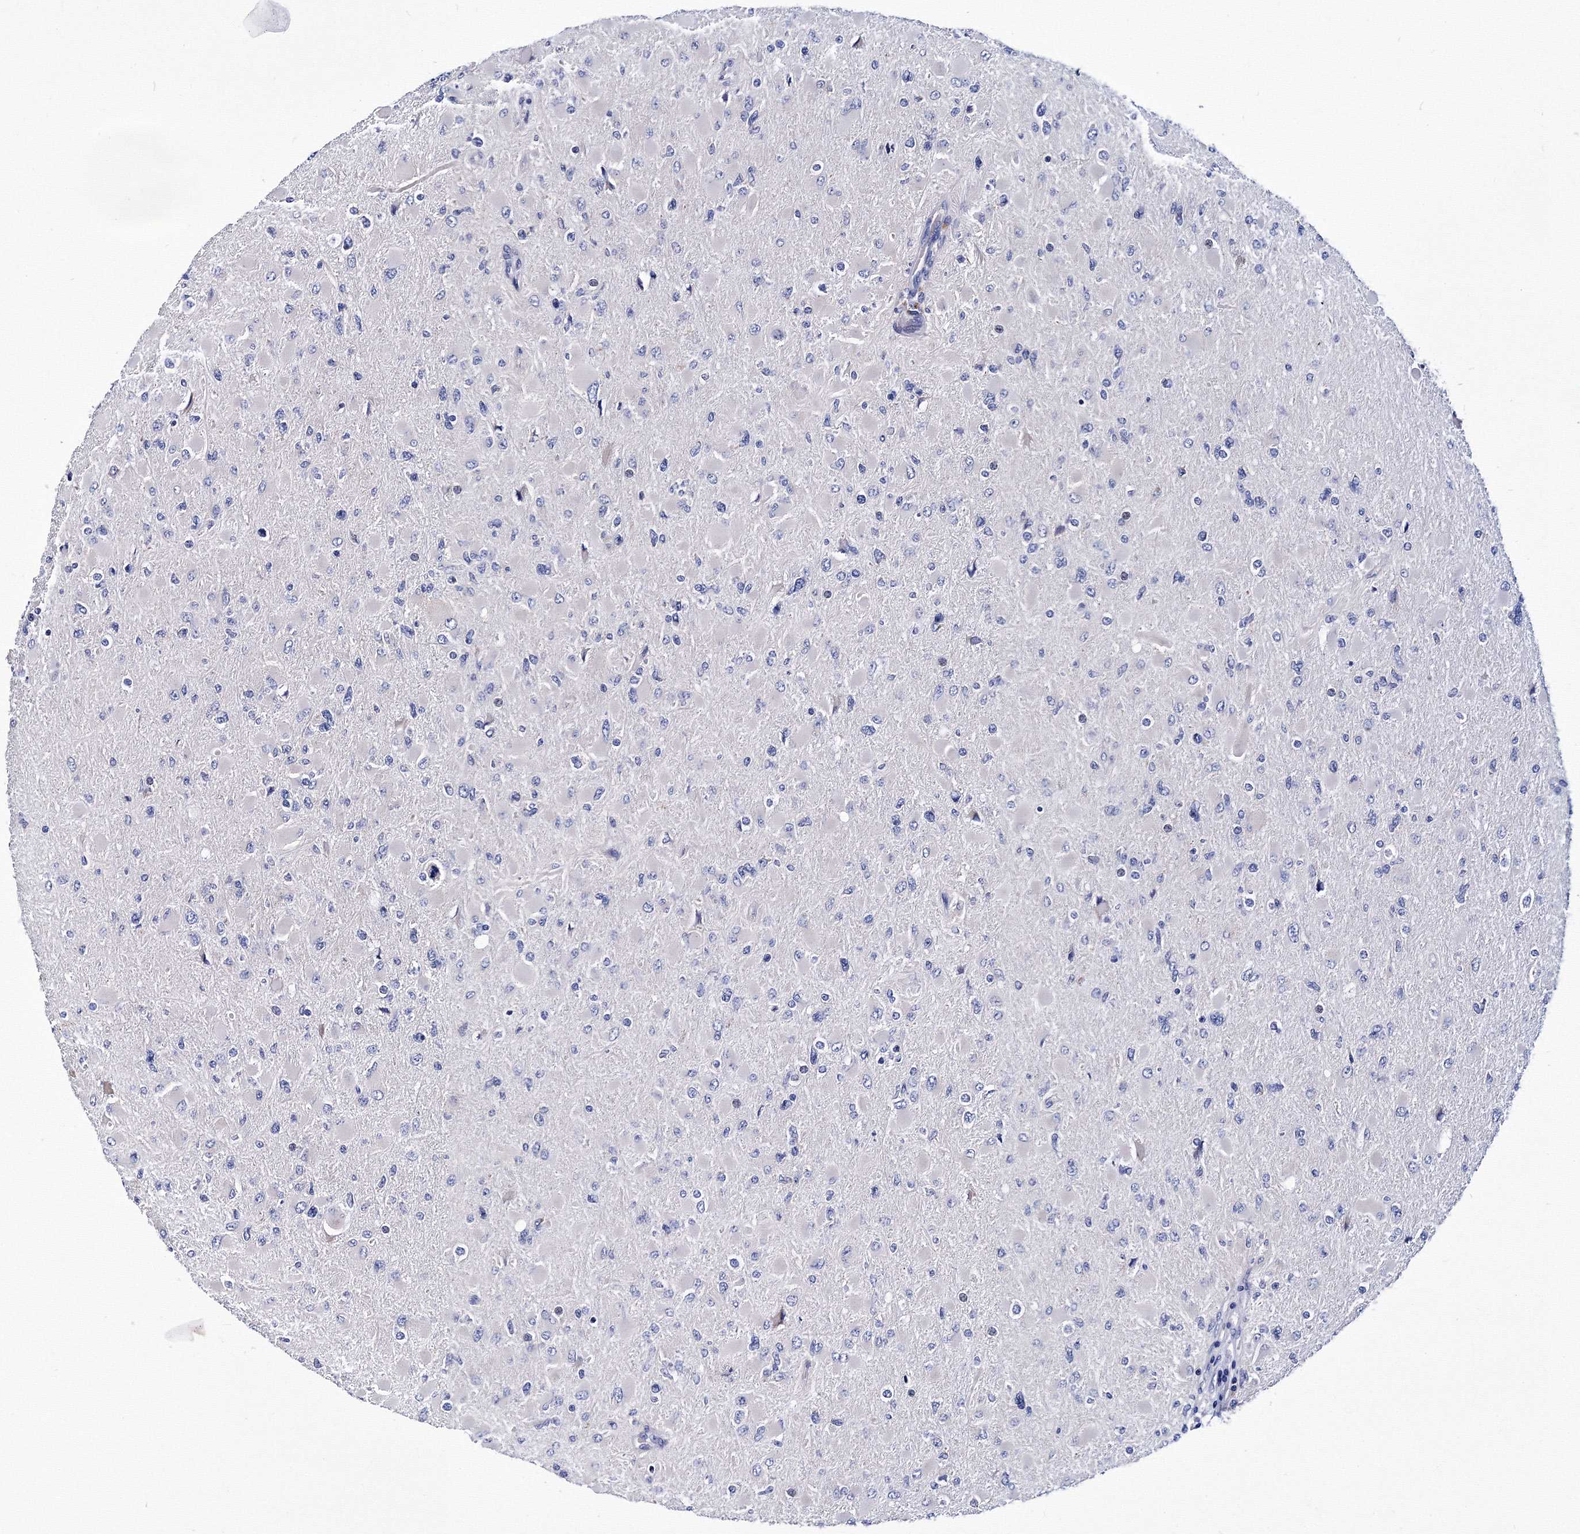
{"staining": {"intensity": "negative", "quantity": "none", "location": "none"}, "tissue": "glioma", "cell_type": "Tumor cells", "image_type": "cancer", "snomed": [{"axis": "morphology", "description": "Glioma, malignant, High grade"}, {"axis": "topography", "description": "Cerebral cortex"}], "caption": "High power microscopy photomicrograph of an immunohistochemistry histopathology image of glioma, revealing no significant staining in tumor cells. (Immunohistochemistry, brightfield microscopy, high magnification).", "gene": "TRPM2", "patient": {"sex": "female", "age": 36}}